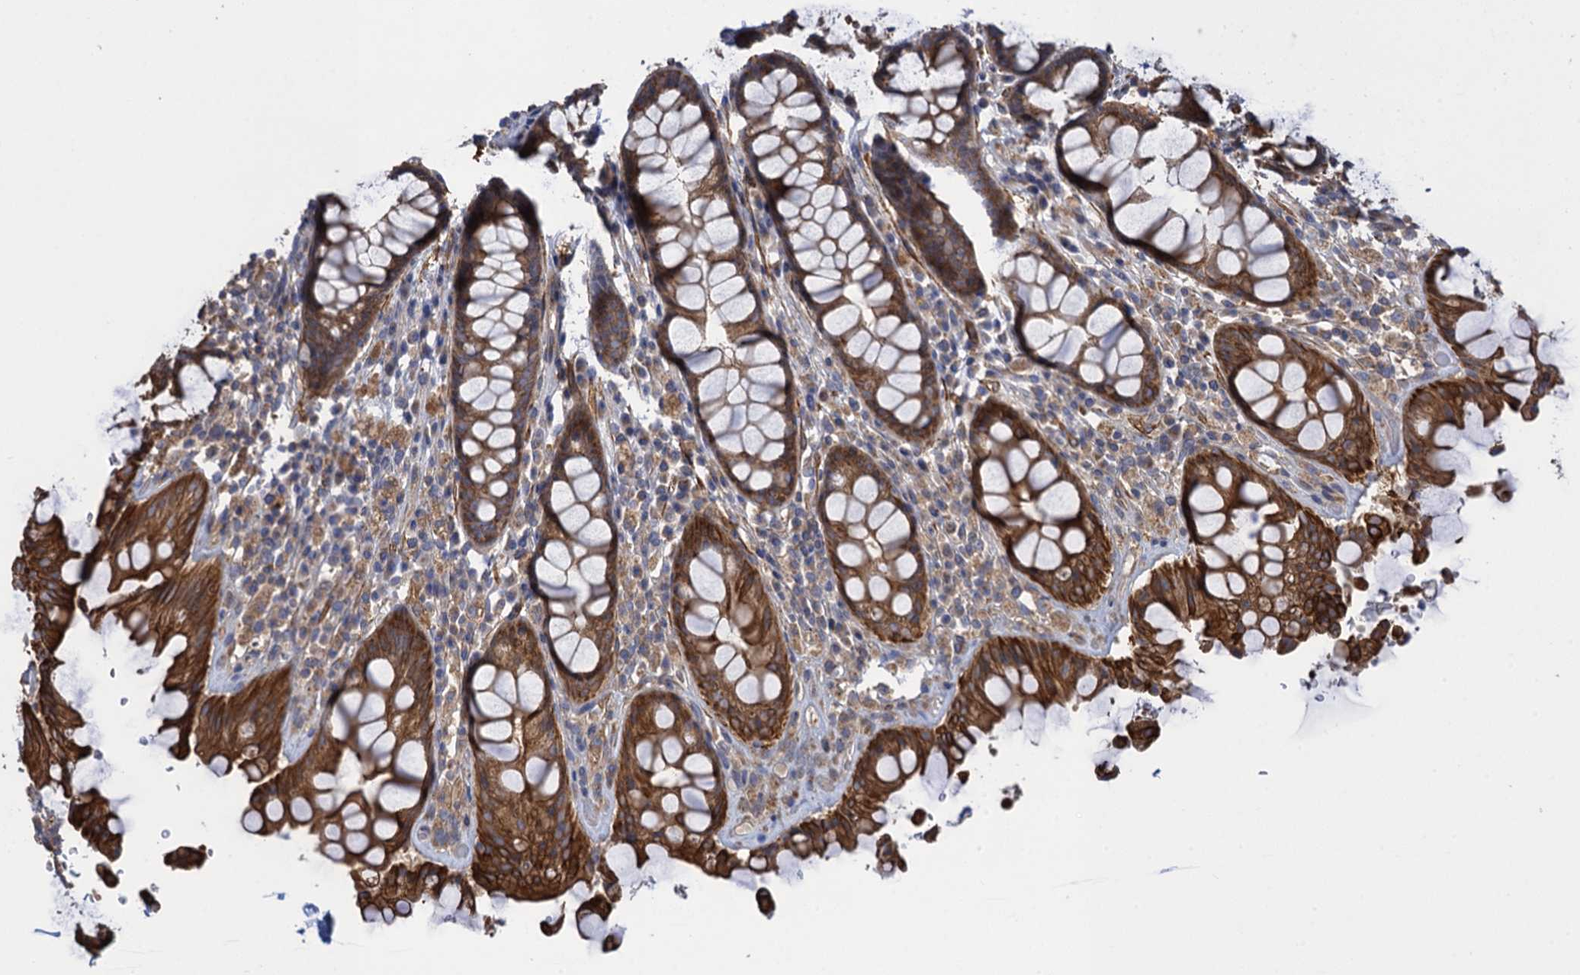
{"staining": {"intensity": "strong", "quantity": ">75%", "location": "cytoplasmic/membranous"}, "tissue": "rectum", "cell_type": "Glandular cells", "image_type": "normal", "snomed": [{"axis": "morphology", "description": "Normal tissue, NOS"}, {"axis": "topography", "description": "Rectum"}], "caption": "Immunohistochemistry (IHC) histopathology image of unremarkable human rectum stained for a protein (brown), which demonstrates high levels of strong cytoplasmic/membranous positivity in about >75% of glandular cells.", "gene": "WDR88", "patient": {"sex": "male", "age": 64}}